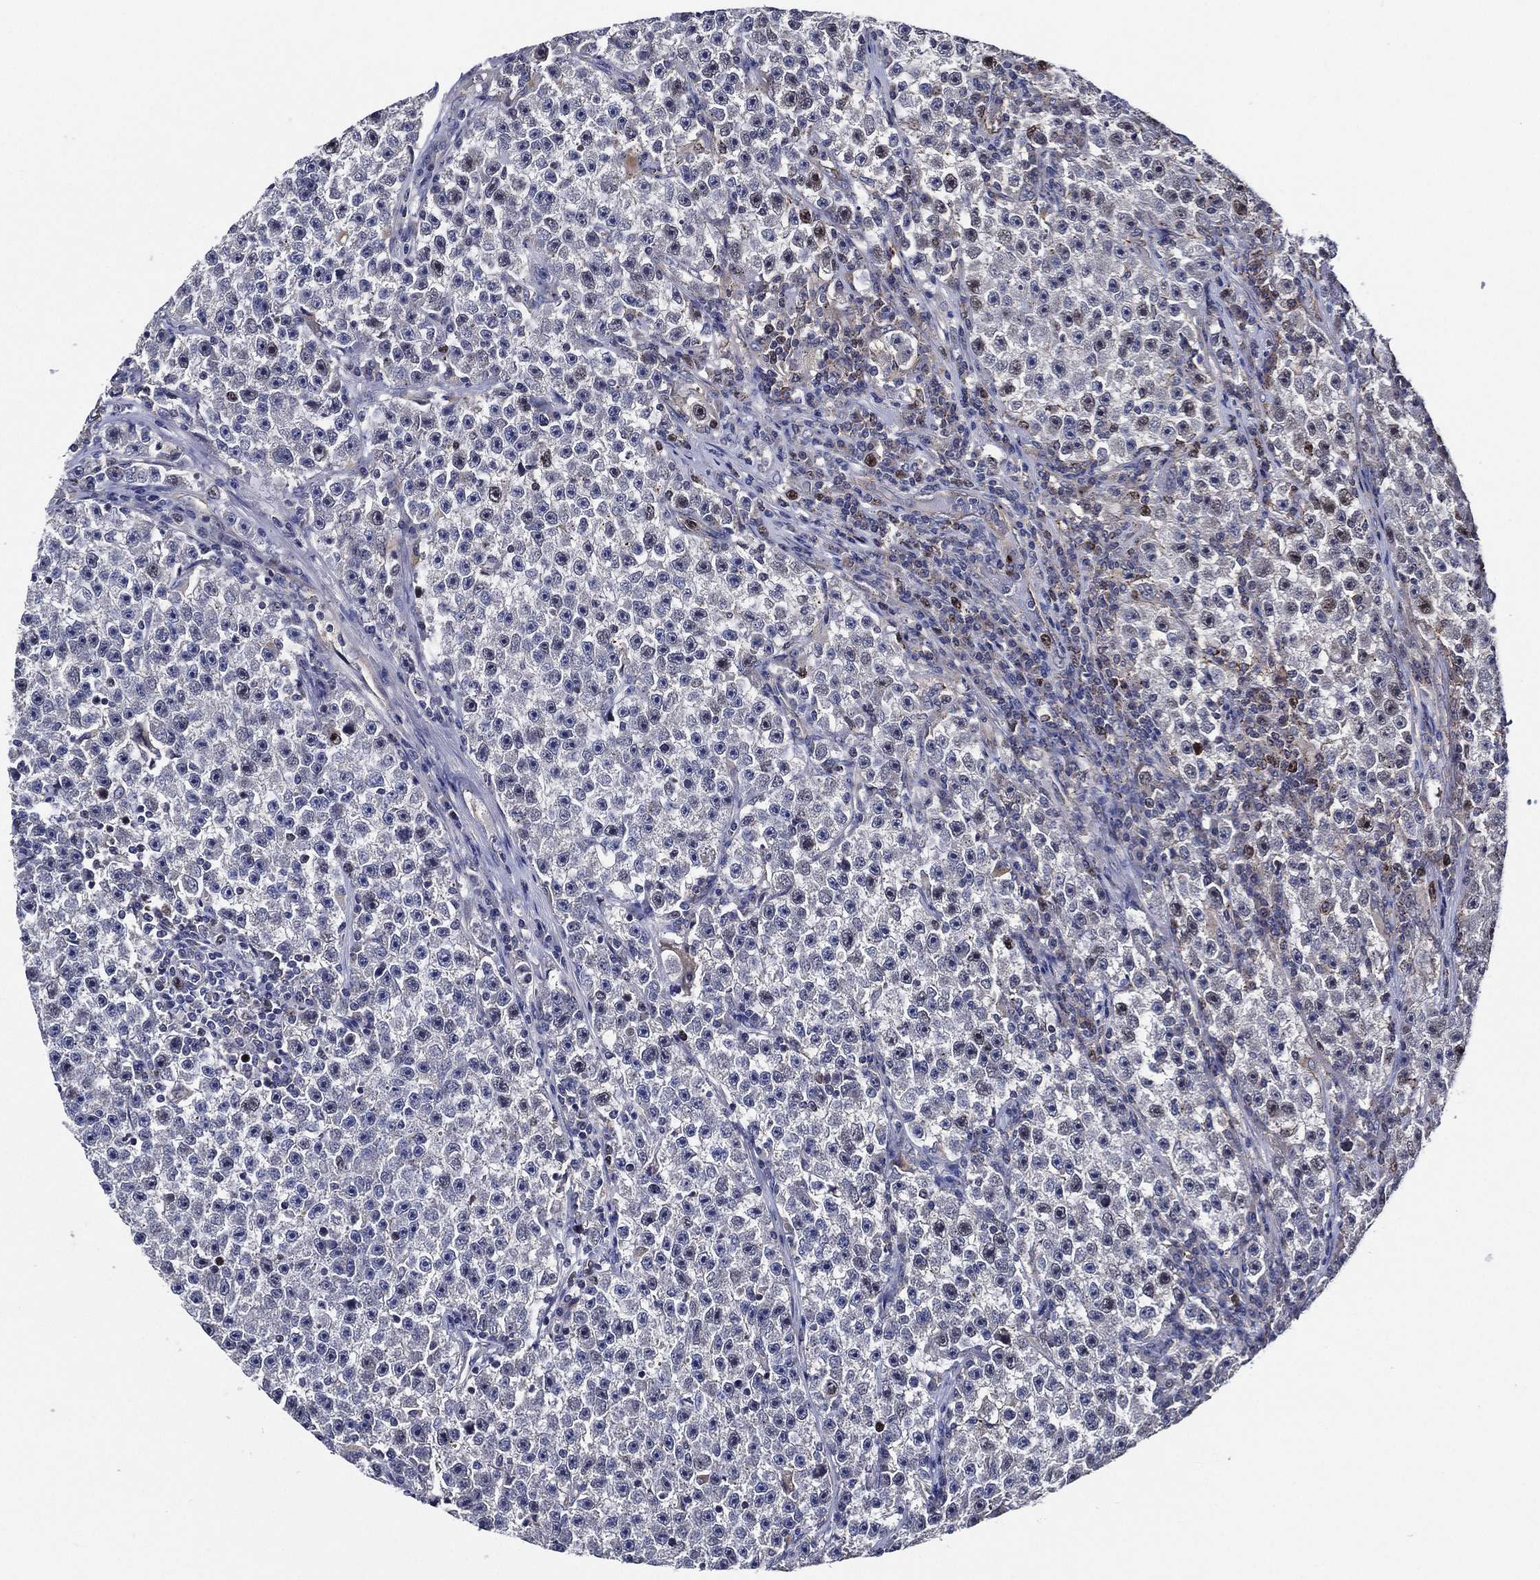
{"staining": {"intensity": "moderate", "quantity": "<25%", "location": "nuclear"}, "tissue": "testis cancer", "cell_type": "Tumor cells", "image_type": "cancer", "snomed": [{"axis": "morphology", "description": "Seminoma, NOS"}, {"axis": "topography", "description": "Testis"}], "caption": "This photomicrograph demonstrates immunohistochemistry staining of seminoma (testis), with low moderate nuclear staining in approximately <25% of tumor cells.", "gene": "KIF20B", "patient": {"sex": "male", "age": 22}}